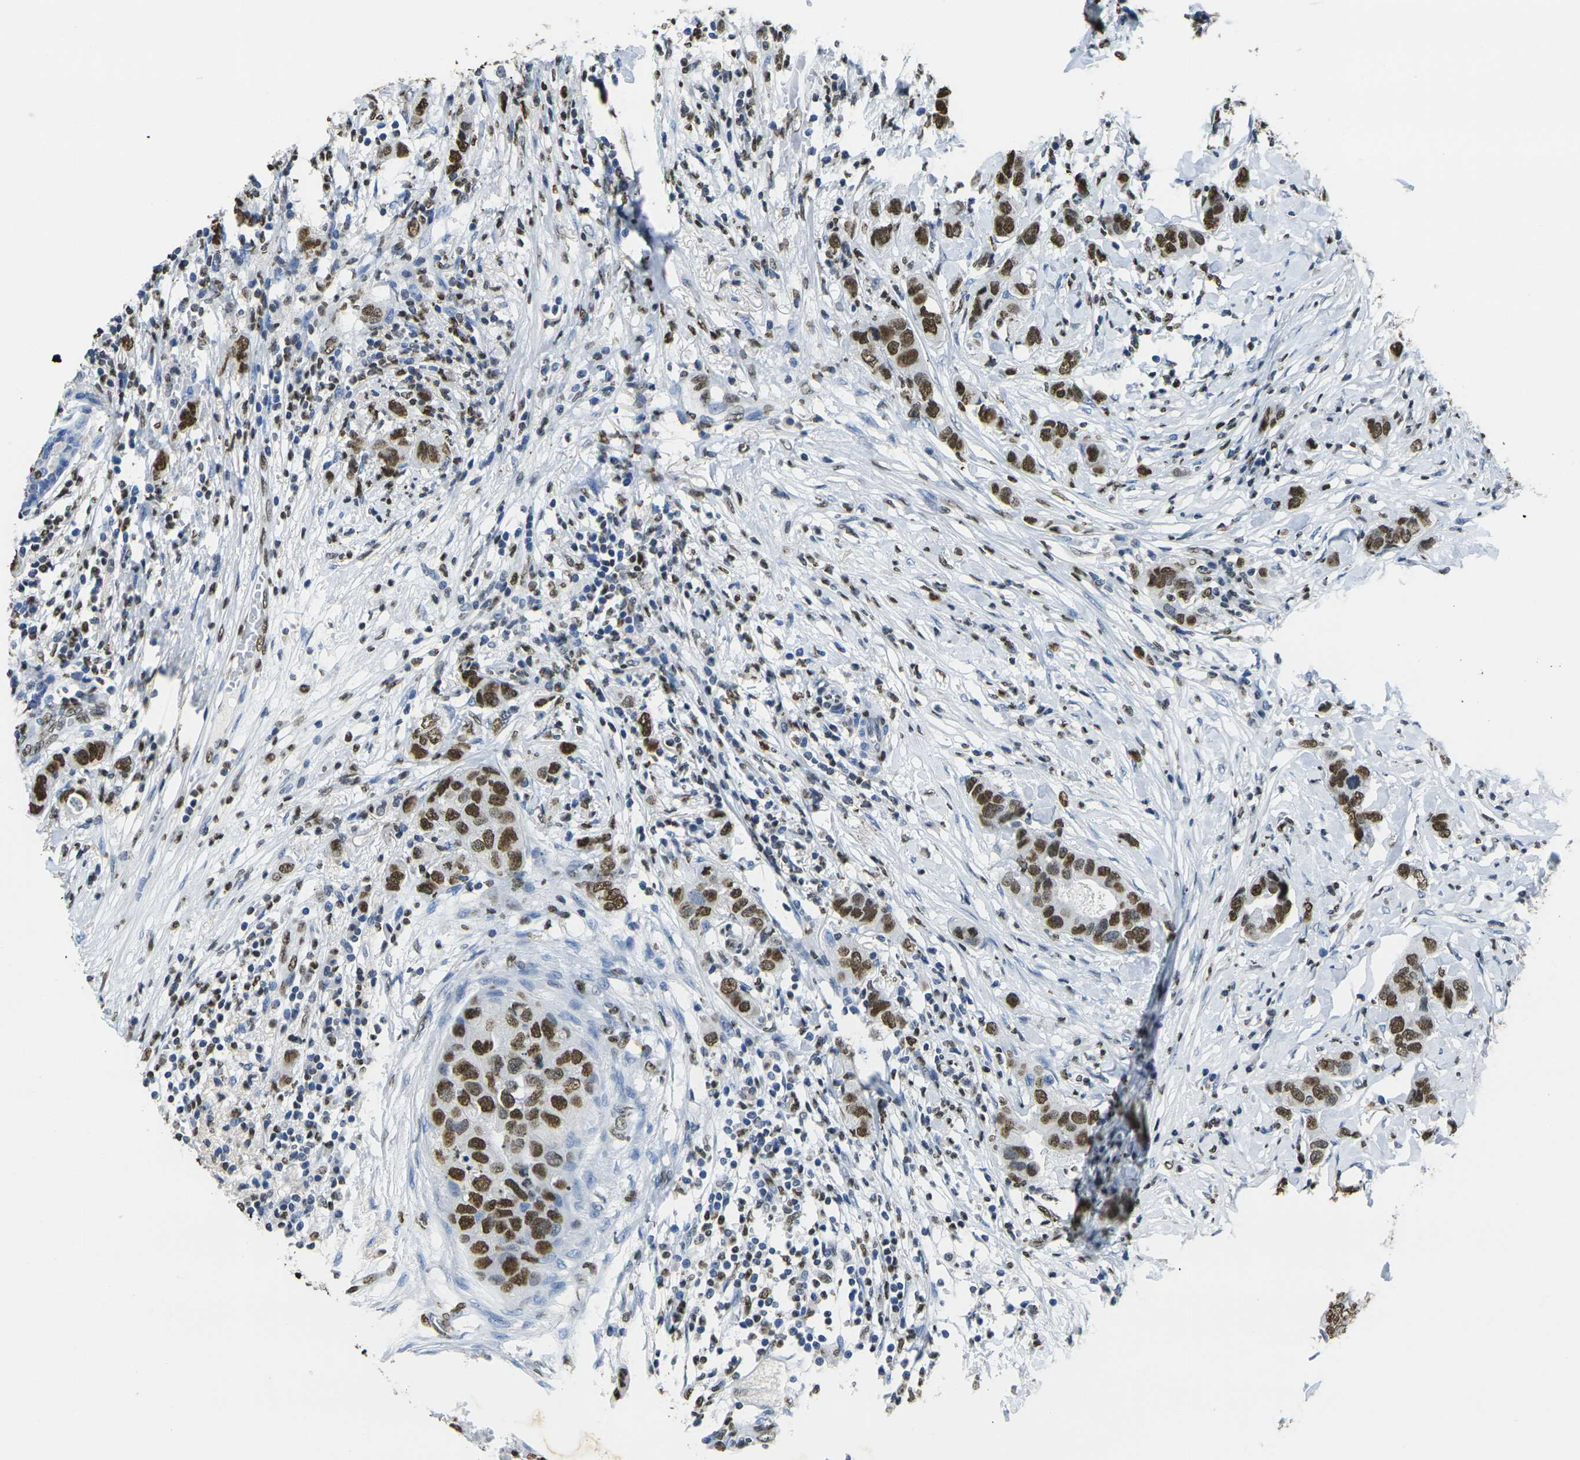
{"staining": {"intensity": "strong", "quantity": ">75%", "location": "nuclear"}, "tissue": "breast cancer", "cell_type": "Tumor cells", "image_type": "cancer", "snomed": [{"axis": "morphology", "description": "Duct carcinoma"}, {"axis": "topography", "description": "Breast"}], "caption": "Protein expression analysis of human breast cancer (intraductal carcinoma) reveals strong nuclear expression in approximately >75% of tumor cells.", "gene": "DRAXIN", "patient": {"sex": "female", "age": 50}}